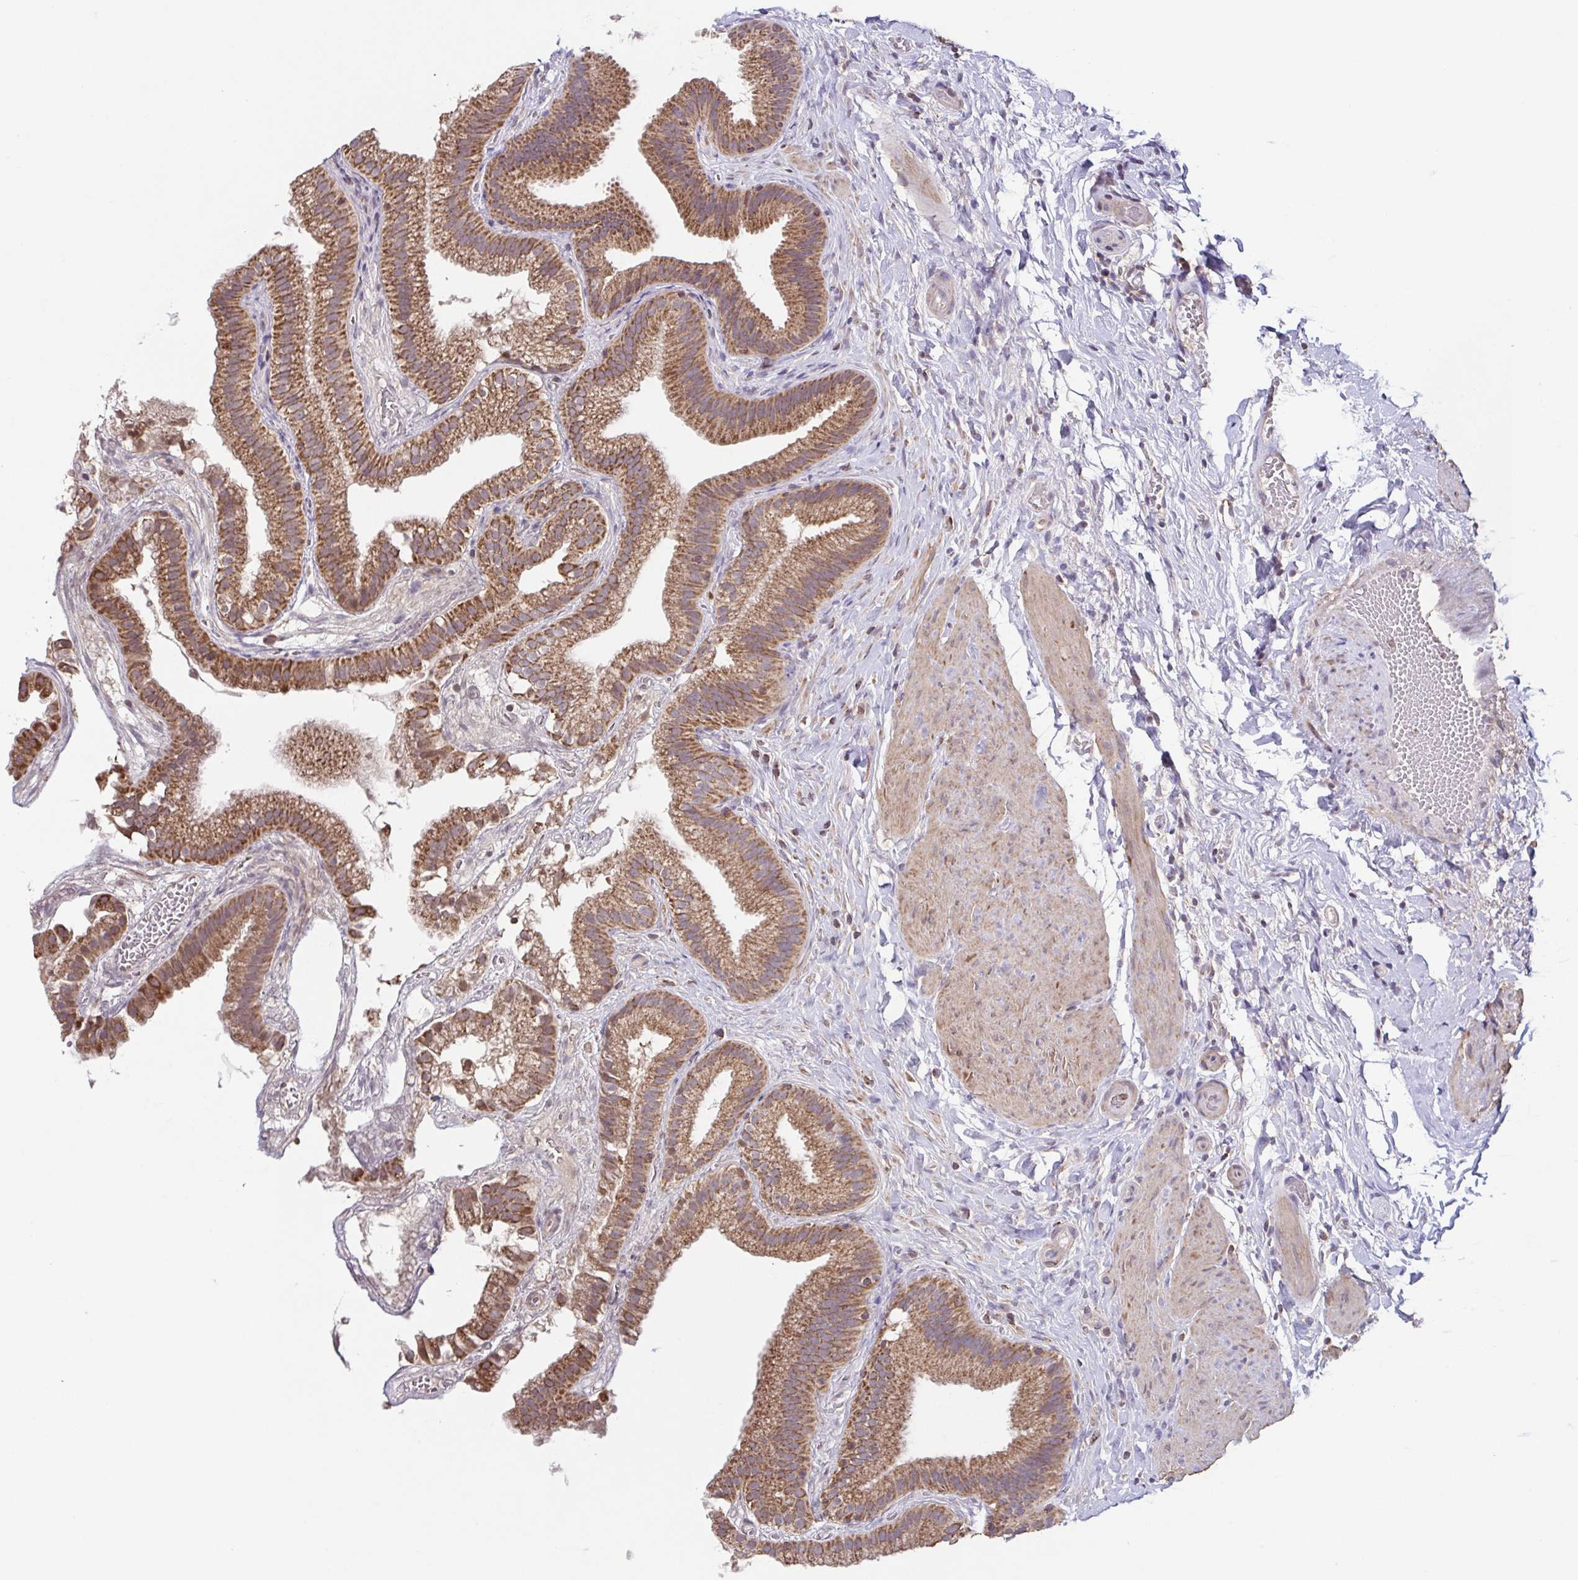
{"staining": {"intensity": "moderate", "quantity": ">75%", "location": "cytoplasmic/membranous"}, "tissue": "gallbladder", "cell_type": "Glandular cells", "image_type": "normal", "snomed": [{"axis": "morphology", "description": "Normal tissue, NOS"}, {"axis": "topography", "description": "Gallbladder"}], "caption": "Immunohistochemistry (IHC) histopathology image of benign gallbladder stained for a protein (brown), which reveals medium levels of moderate cytoplasmic/membranous positivity in about >75% of glandular cells.", "gene": "DIP2B", "patient": {"sex": "female", "age": 63}}